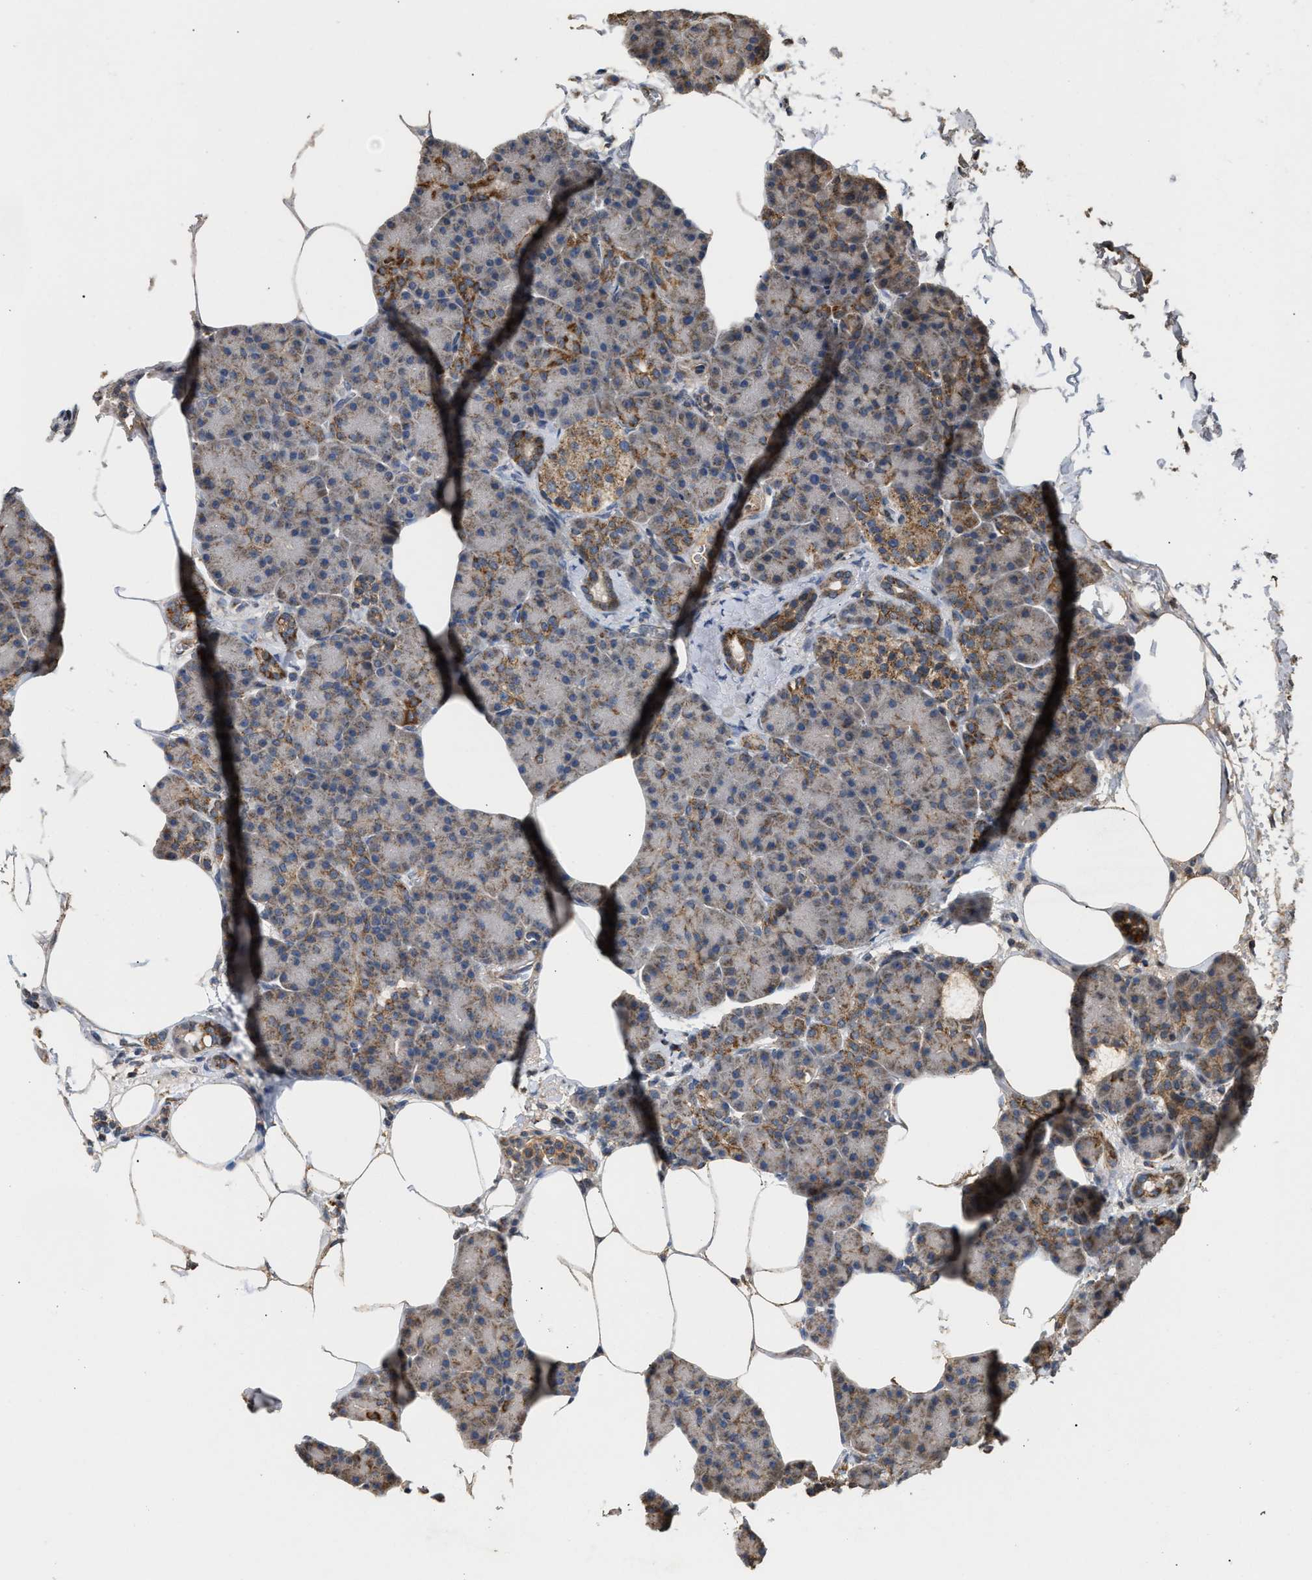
{"staining": {"intensity": "moderate", "quantity": "25%-75%", "location": "cytoplasmic/membranous"}, "tissue": "pancreas", "cell_type": "Exocrine glandular cells", "image_type": "normal", "snomed": [{"axis": "morphology", "description": "Normal tissue, NOS"}, {"axis": "topography", "description": "Pancreas"}], "caption": "Immunohistochemistry (IHC) micrograph of unremarkable pancreas: pancreas stained using IHC exhibits medium levels of moderate protein expression localized specifically in the cytoplasmic/membranous of exocrine glandular cells, appearing as a cytoplasmic/membranous brown color.", "gene": "TACO1", "patient": {"sex": "female", "age": 70}}